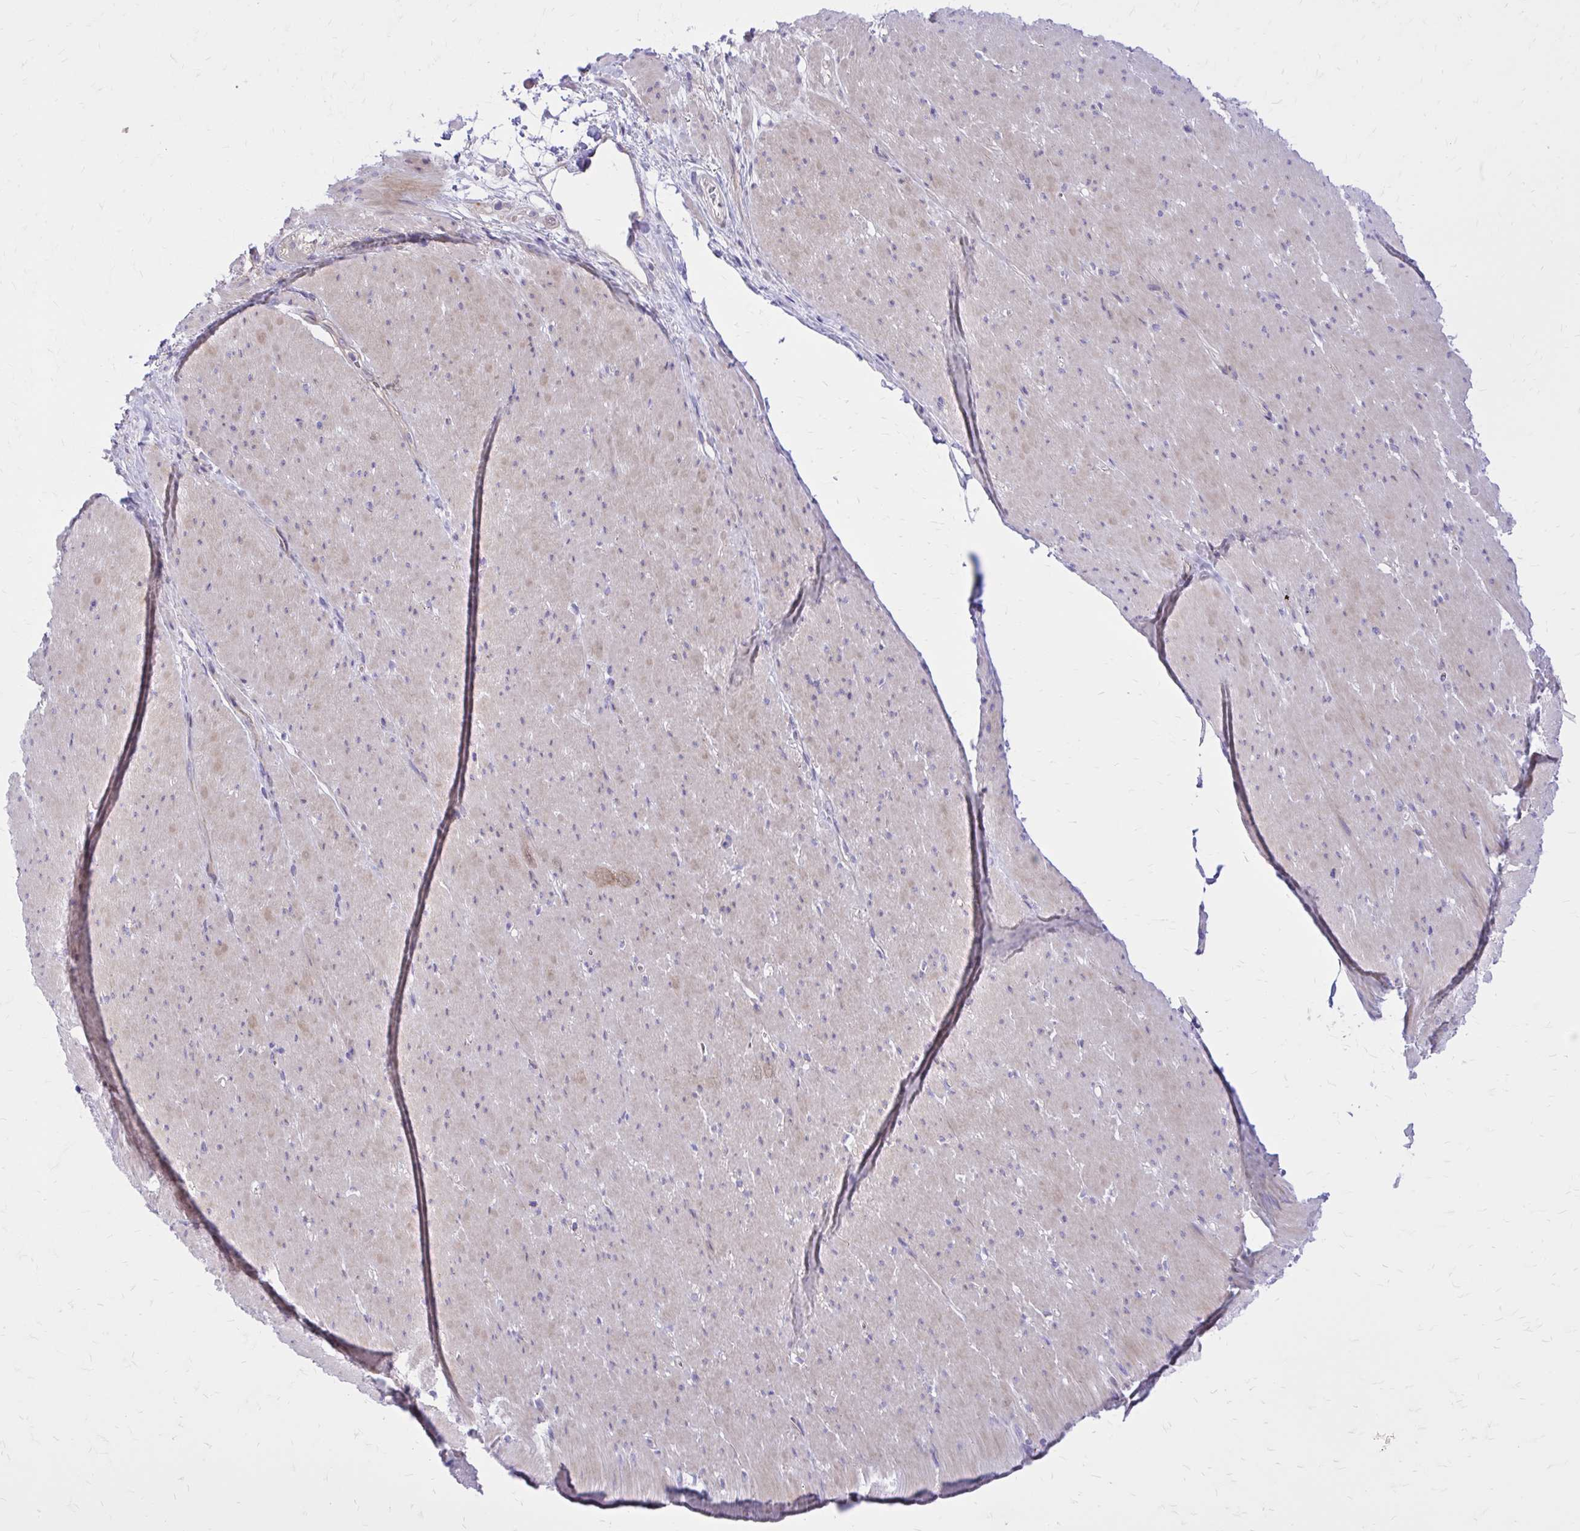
{"staining": {"intensity": "moderate", "quantity": "<25%", "location": "cytoplasmic/membranous"}, "tissue": "smooth muscle", "cell_type": "Smooth muscle cells", "image_type": "normal", "snomed": [{"axis": "morphology", "description": "Normal tissue, NOS"}, {"axis": "topography", "description": "Smooth muscle"}, {"axis": "topography", "description": "Rectum"}], "caption": "The image exhibits immunohistochemical staining of unremarkable smooth muscle. There is moderate cytoplasmic/membranous expression is seen in about <25% of smooth muscle cells.", "gene": "ADAMTSL1", "patient": {"sex": "male", "age": 53}}